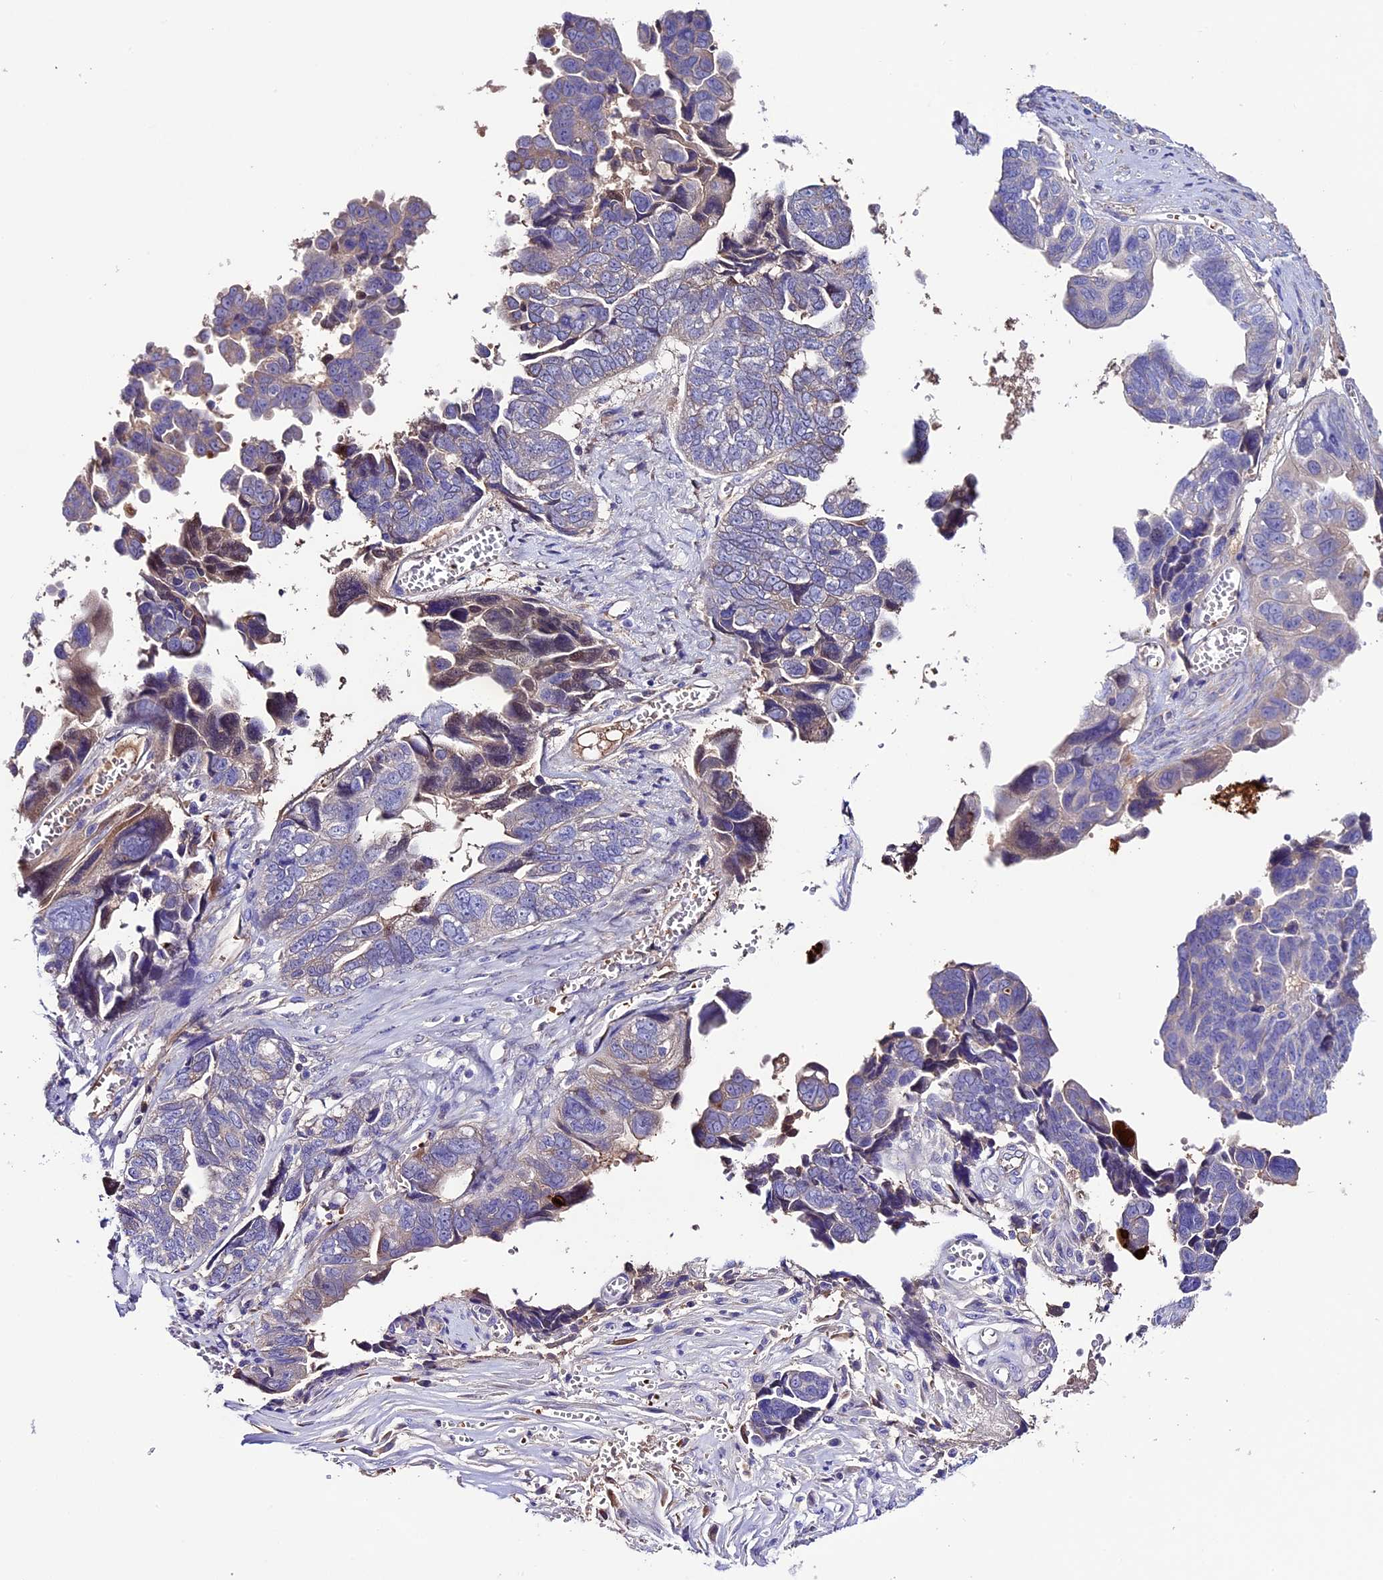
{"staining": {"intensity": "weak", "quantity": "<25%", "location": "cytoplasmic/membranous,nuclear"}, "tissue": "ovarian cancer", "cell_type": "Tumor cells", "image_type": "cancer", "snomed": [{"axis": "morphology", "description": "Cystadenocarcinoma, serous, NOS"}, {"axis": "topography", "description": "Ovary"}], "caption": "The IHC micrograph has no significant expression in tumor cells of ovarian cancer tissue.", "gene": "TCP11L2", "patient": {"sex": "female", "age": 79}}